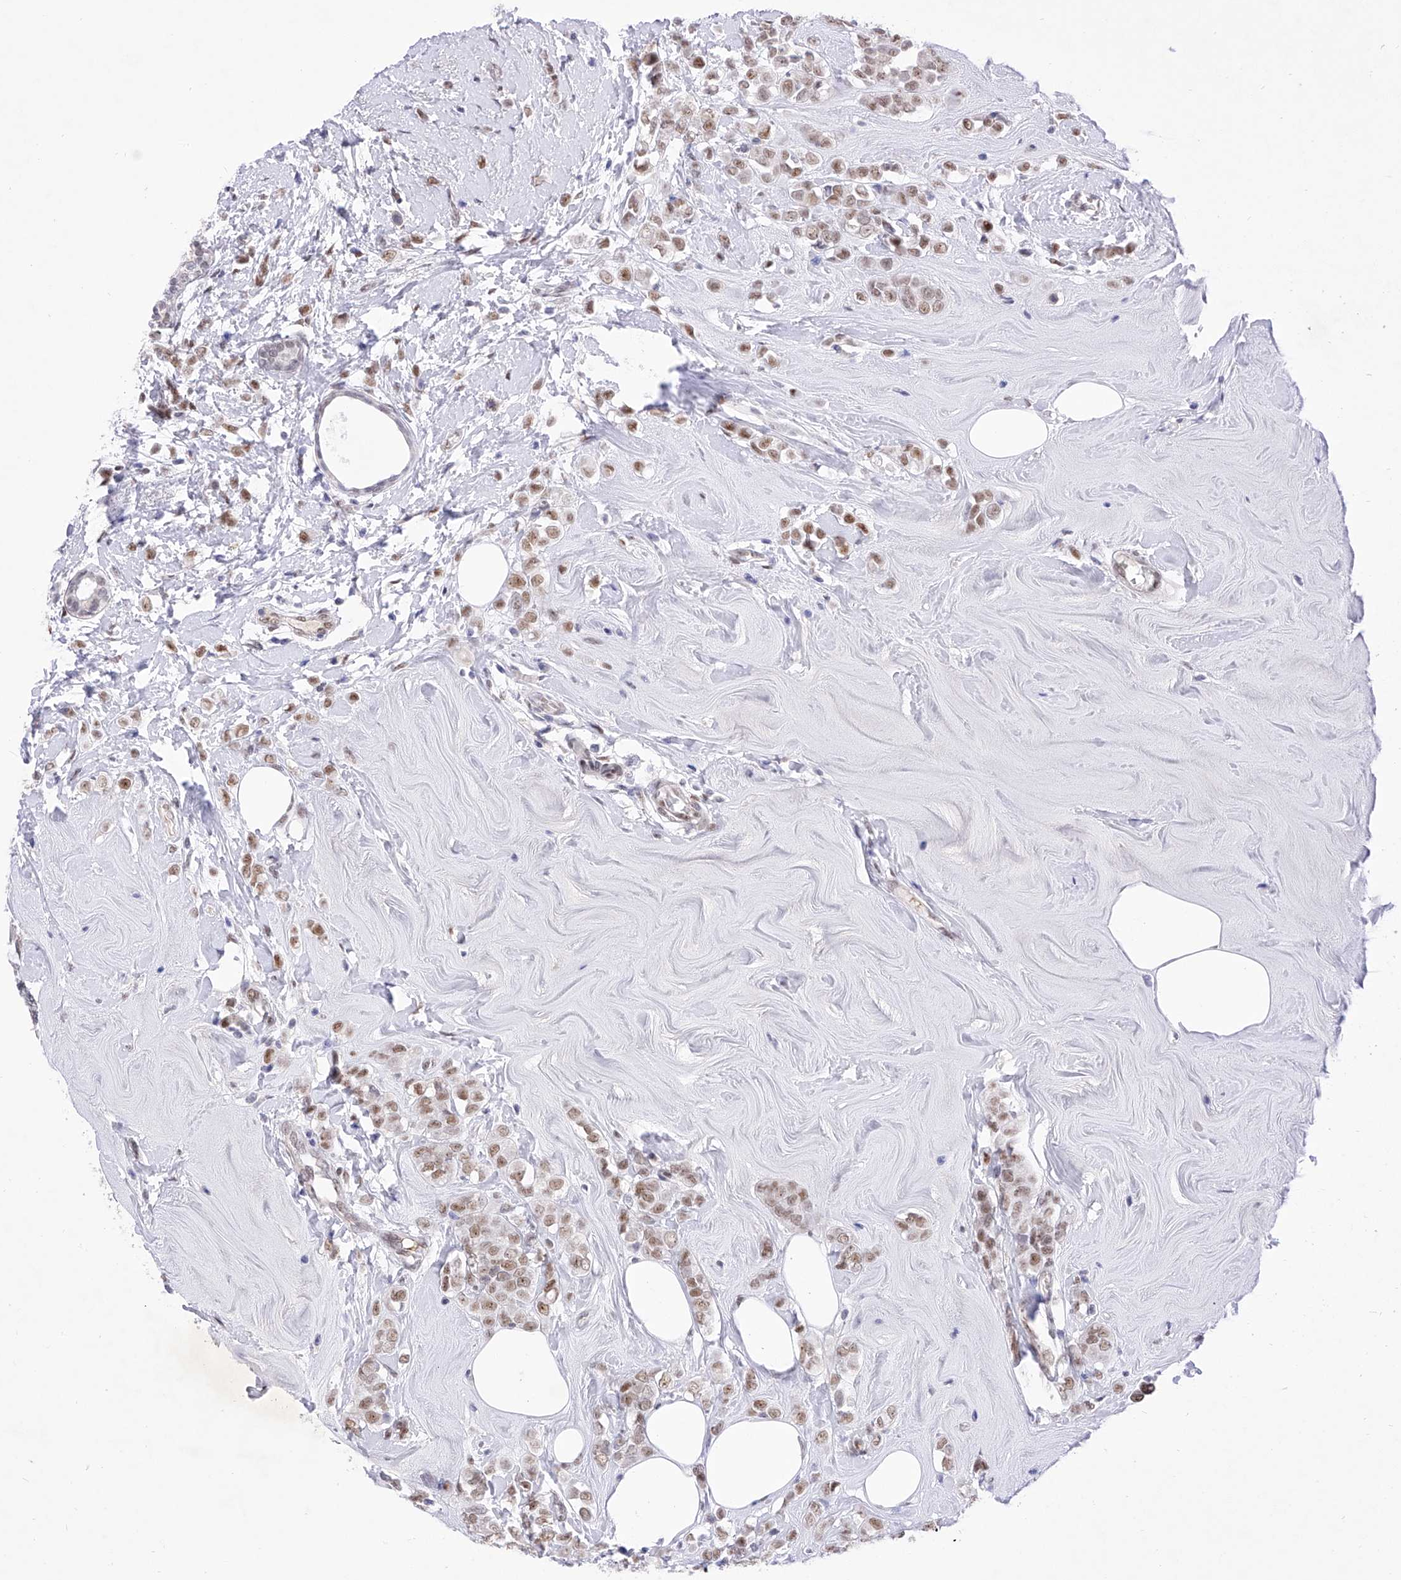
{"staining": {"intensity": "moderate", "quantity": ">75%", "location": "nuclear"}, "tissue": "breast cancer", "cell_type": "Tumor cells", "image_type": "cancer", "snomed": [{"axis": "morphology", "description": "Lobular carcinoma"}, {"axis": "topography", "description": "Breast"}], "caption": "Brown immunohistochemical staining in human breast cancer (lobular carcinoma) exhibits moderate nuclear positivity in approximately >75% of tumor cells. (DAB = brown stain, brightfield microscopy at high magnification).", "gene": "ATN1", "patient": {"sex": "female", "age": 47}}